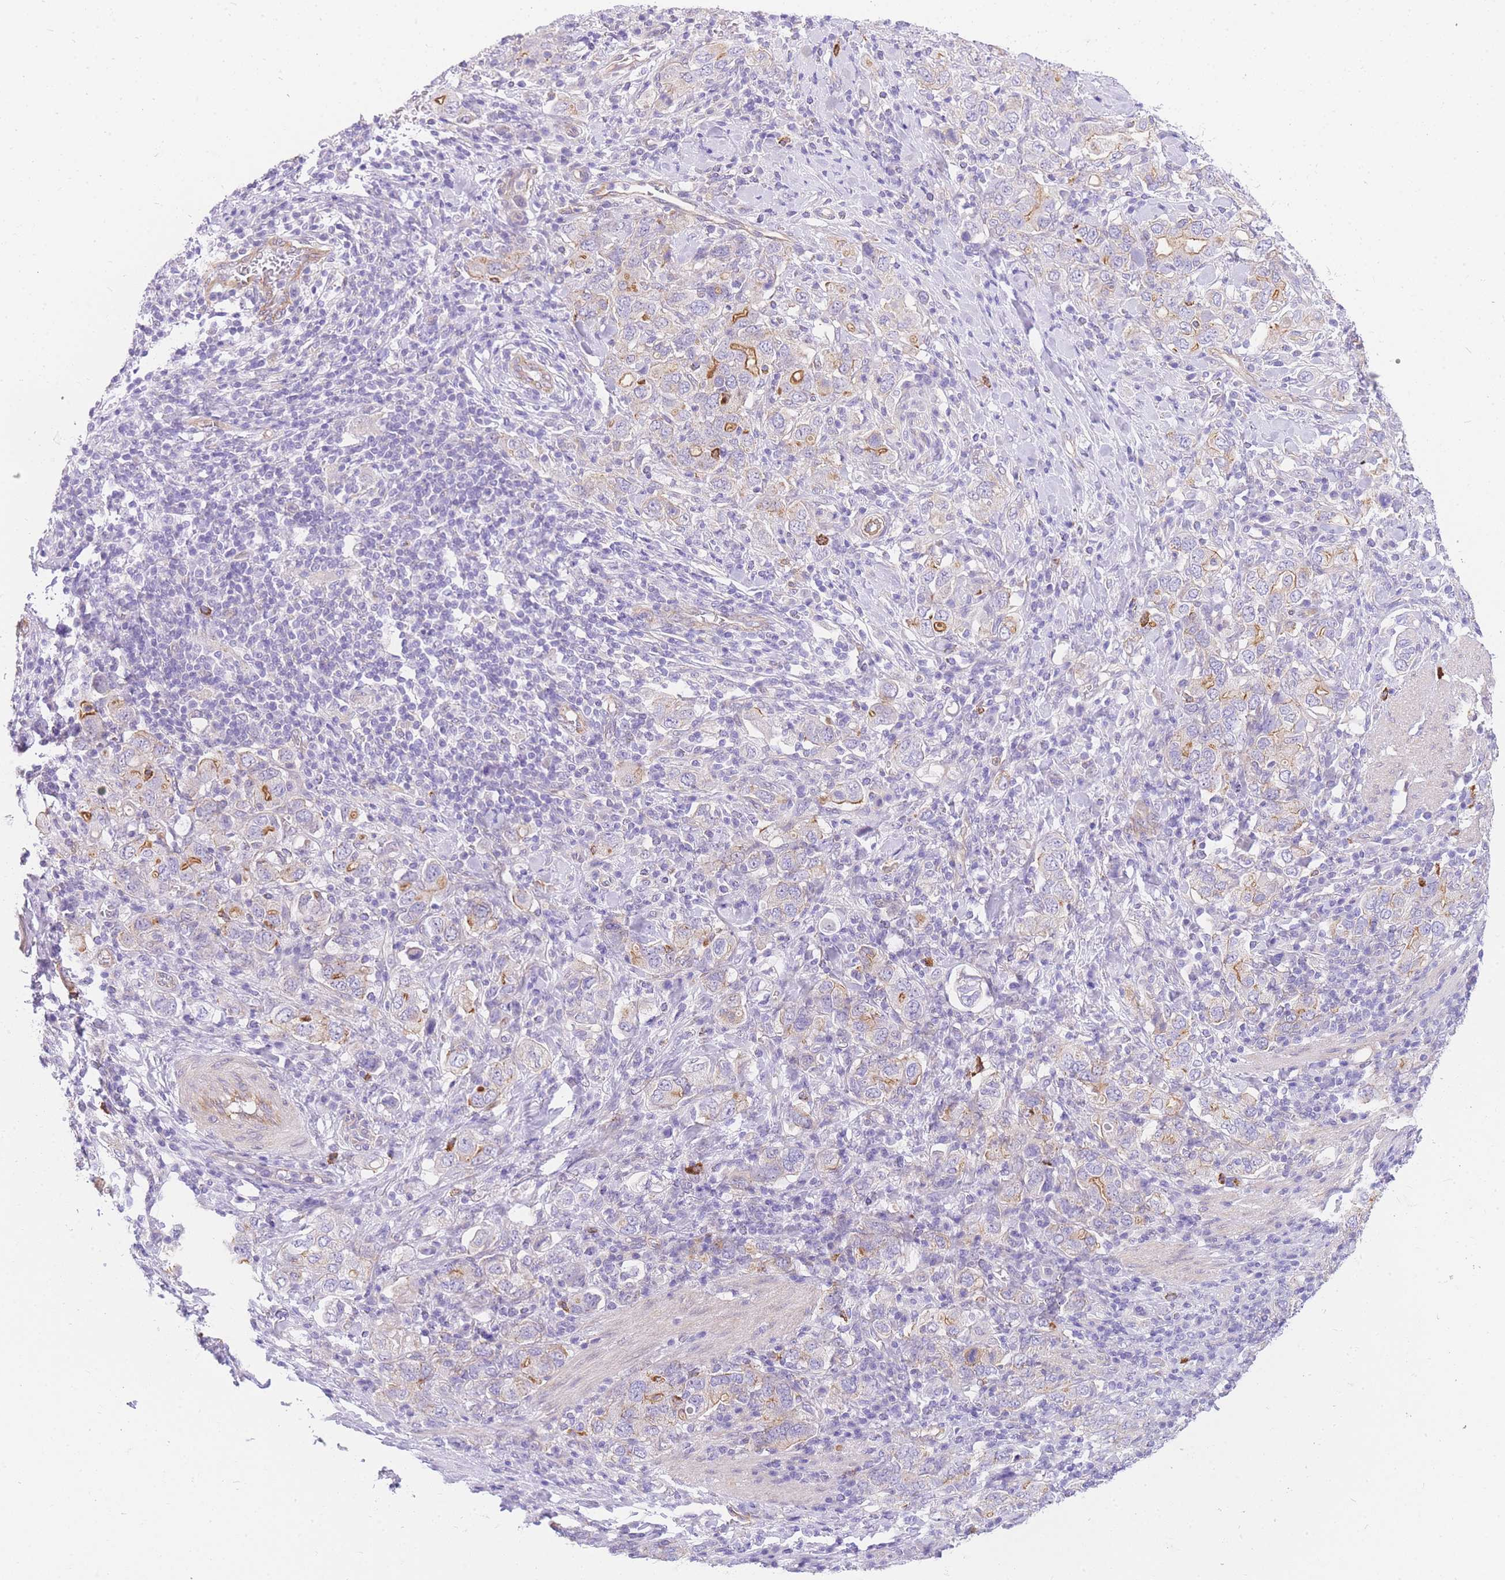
{"staining": {"intensity": "moderate", "quantity": "<25%", "location": "cytoplasmic/membranous"}, "tissue": "stomach cancer", "cell_type": "Tumor cells", "image_type": "cancer", "snomed": [{"axis": "morphology", "description": "Adenocarcinoma, NOS"}, {"axis": "topography", "description": "Stomach, upper"}, {"axis": "topography", "description": "Stomach"}], "caption": "High-magnification brightfield microscopy of stomach adenocarcinoma stained with DAB (brown) and counterstained with hematoxylin (blue). tumor cells exhibit moderate cytoplasmic/membranous staining is appreciated in approximately<25% of cells.", "gene": "SRSF12", "patient": {"sex": "male", "age": 62}}